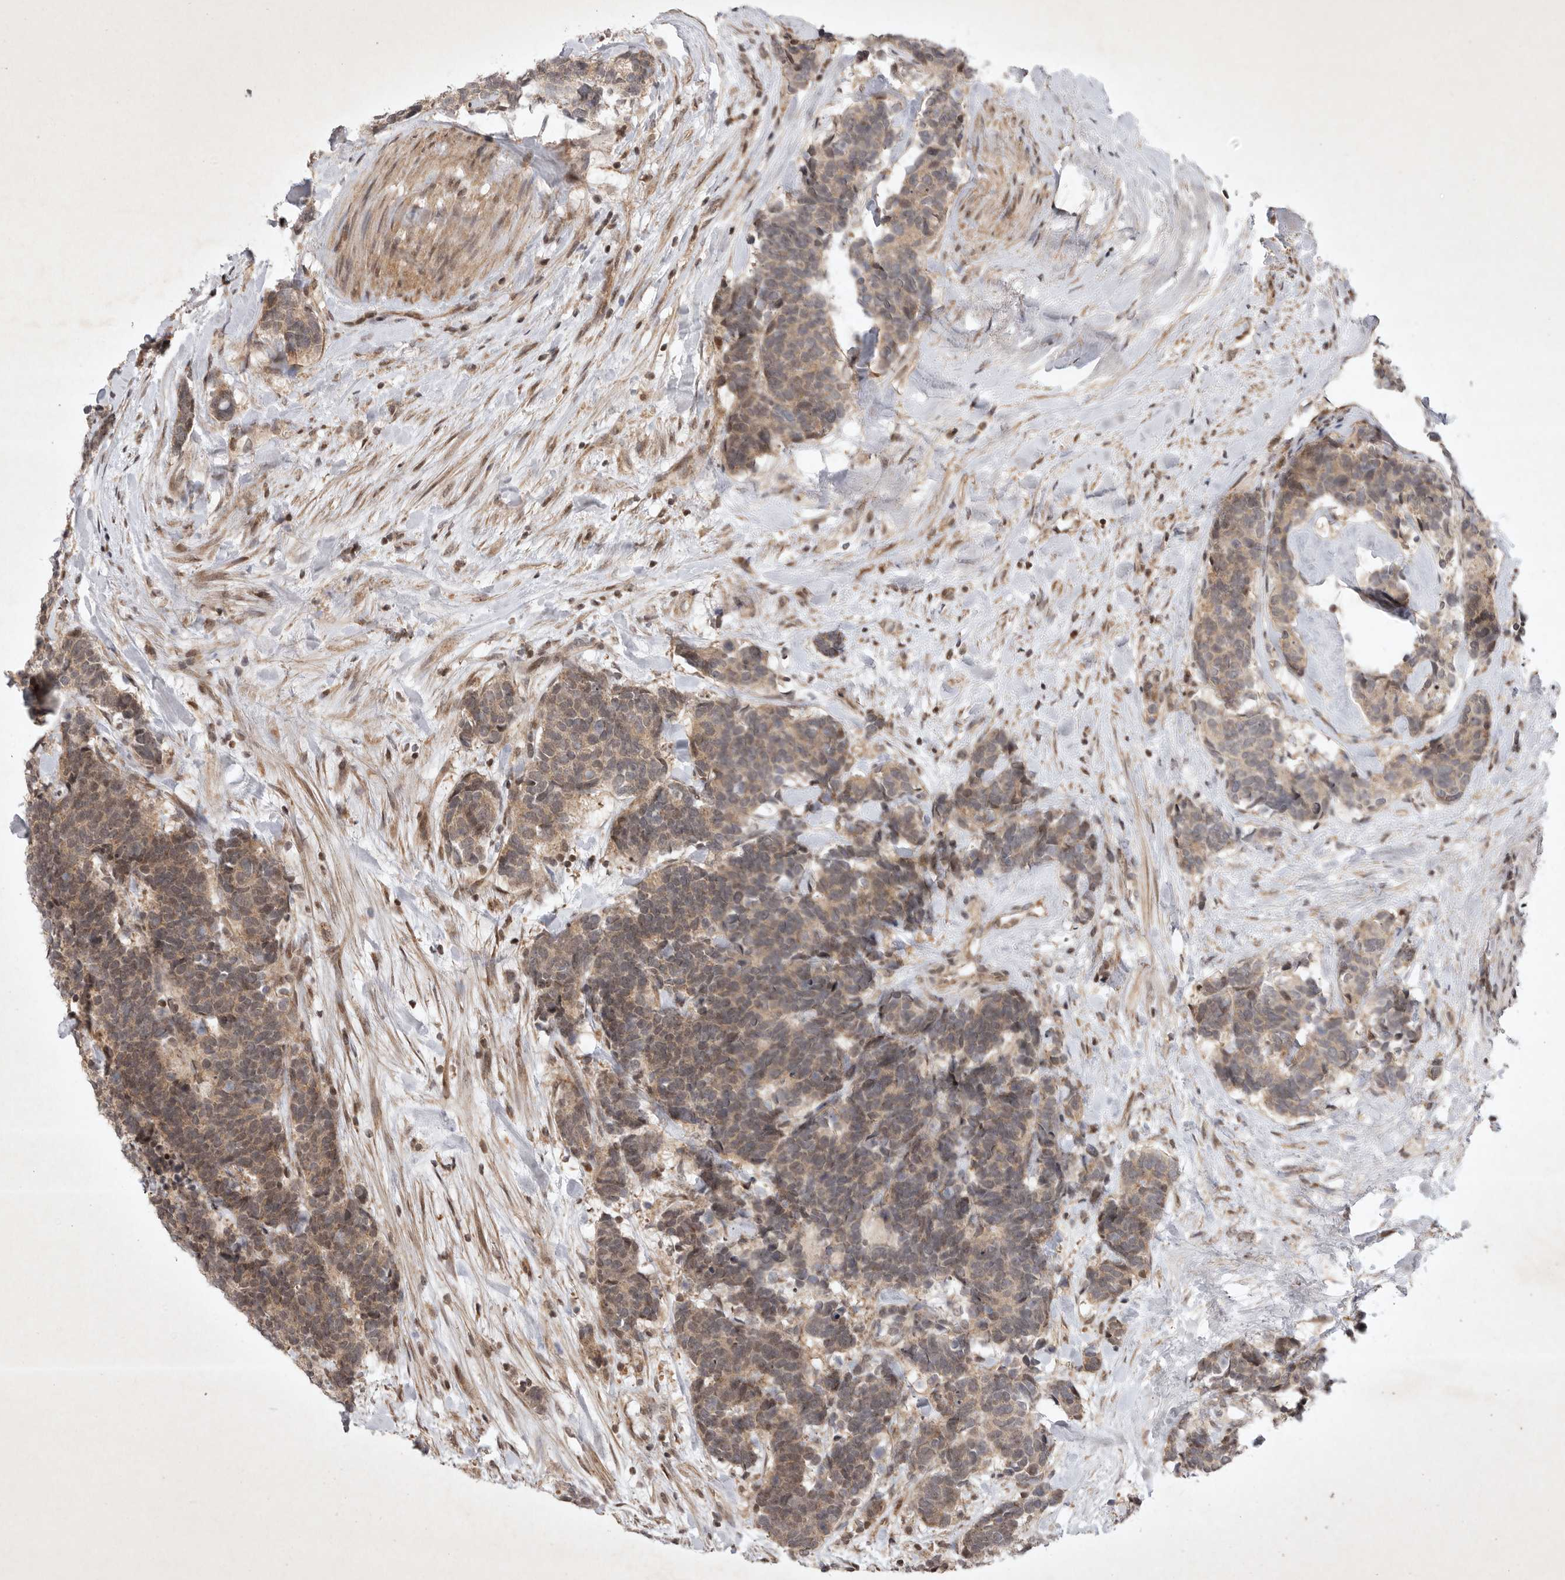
{"staining": {"intensity": "weak", "quantity": ">75%", "location": "cytoplasmic/membranous,nuclear"}, "tissue": "carcinoid", "cell_type": "Tumor cells", "image_type": "cancer", "snomed": [{"axis": "morphology", "description": "Carcinoma, NOS"}, {"axis": "morphology", "description": "Carcinoid, malignant, NOS"}, {"axis": "topography", "description": "Urinary bladder"}], "caption": "An image showing weak cytoplasmic/membranous and nuclear positivity in approximately >75% of tumor cells in malignant carcinoid, as visualized by brown immunohistochemical staining.", "gene": "EIF2AK1", "patient": {"sex": "male", "age": 57}}